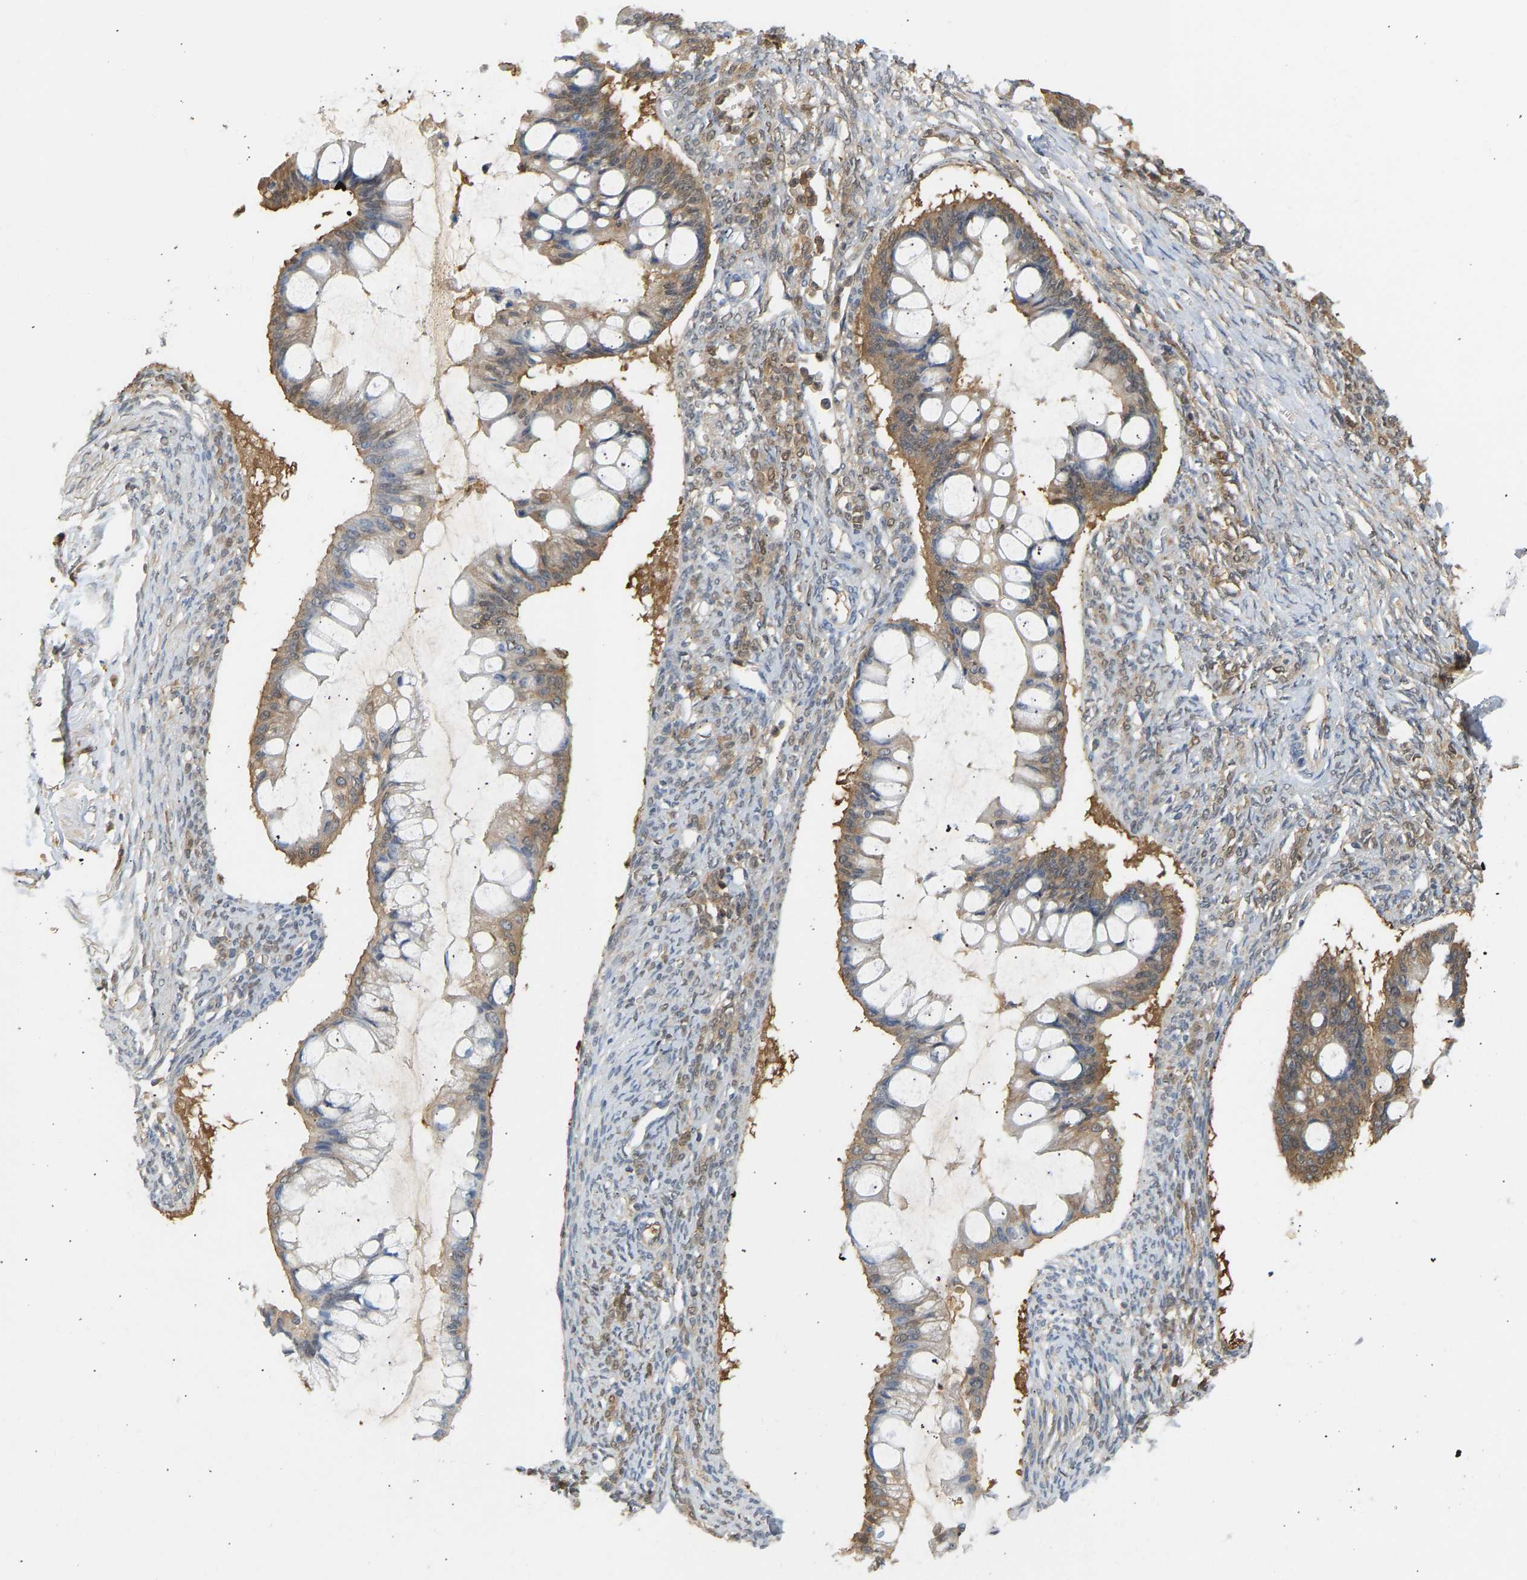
{"staining": {"intensity": "moderate", "quantity": ">75%", "location": "cytoplasmic/membranous"}, "tissue": "ovarian cancer", "cell_type": "Tumor cells", "image_type": "cancer", "snomed": [{"axis": "morphology", "description": "Cystadenocarcinoma, mucinous, NOS"}, {"axis": "topography", "description": "Ovary"}], "caption": "IHC micrograph of human ovarian mucinous cystadenocarcinoma stained for a protein (brown), which reveals medium levels of moderate cytoplasmic/membranous staining in about >75% of tumor cells.", "gene": "ENO1", "patient": {"sex": "female", "age": 73}}